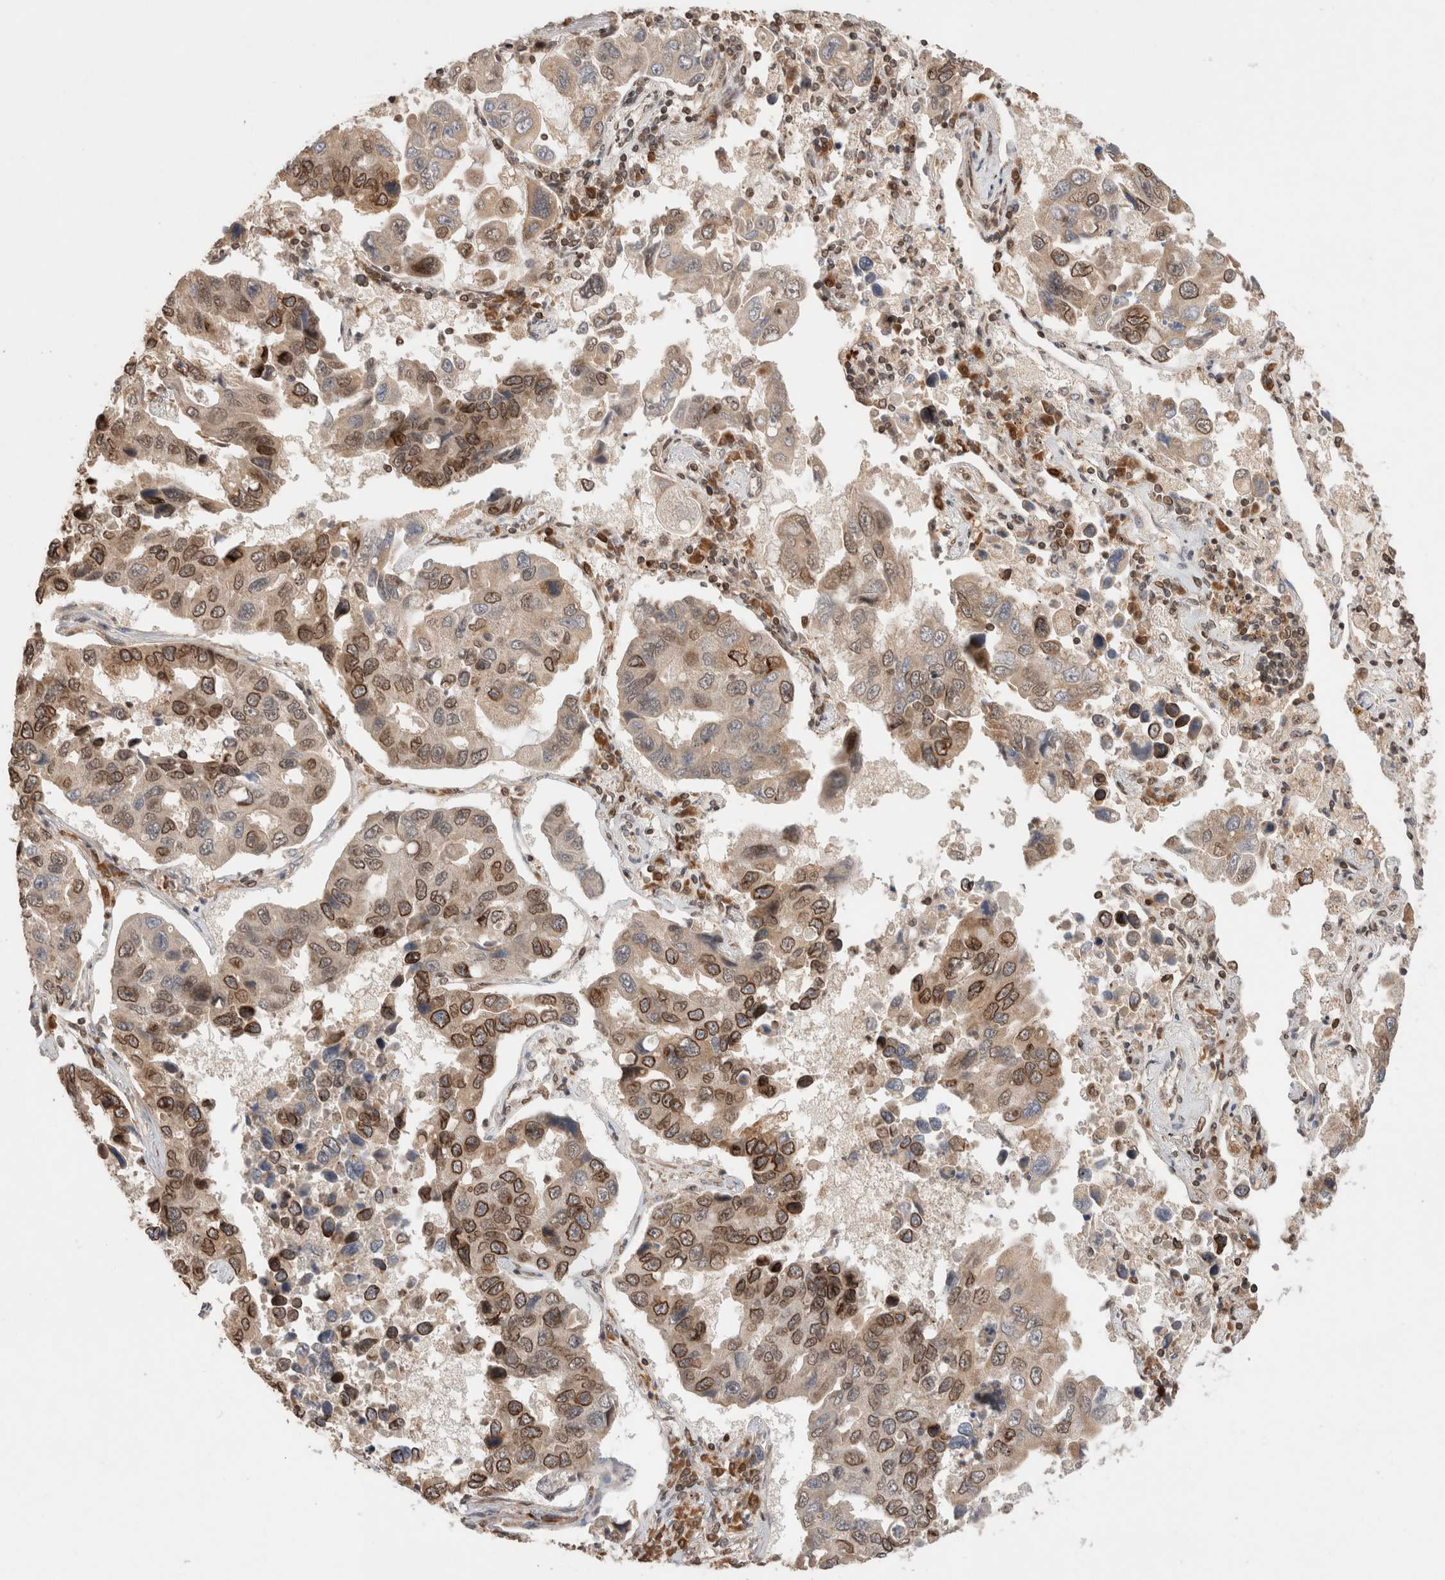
{"staining": {"intensity": "strong", "quantity": ">75%", "location": "cytoplasmic/membranous,nuclear"}, "tissue": "lung cancer", "cell_type": "Tumor cells", "image_type": "cancer", "snomed": [{"axis": "morphology", "description": "Adenocarcinoma, NOS"}, {"axis": "topography", "description": "Lung"}], "caption": "This photomicrograph exhibits lung adenocarcinoma stained with IHC to label a protein in brown. The cytoplasmic/membranous and nuclear of tumor cells show strong positivity for the protein. Nuclei are counter-stained blue.", "gene": "TPR", "patient": {"sex": "male", "age": 64}}